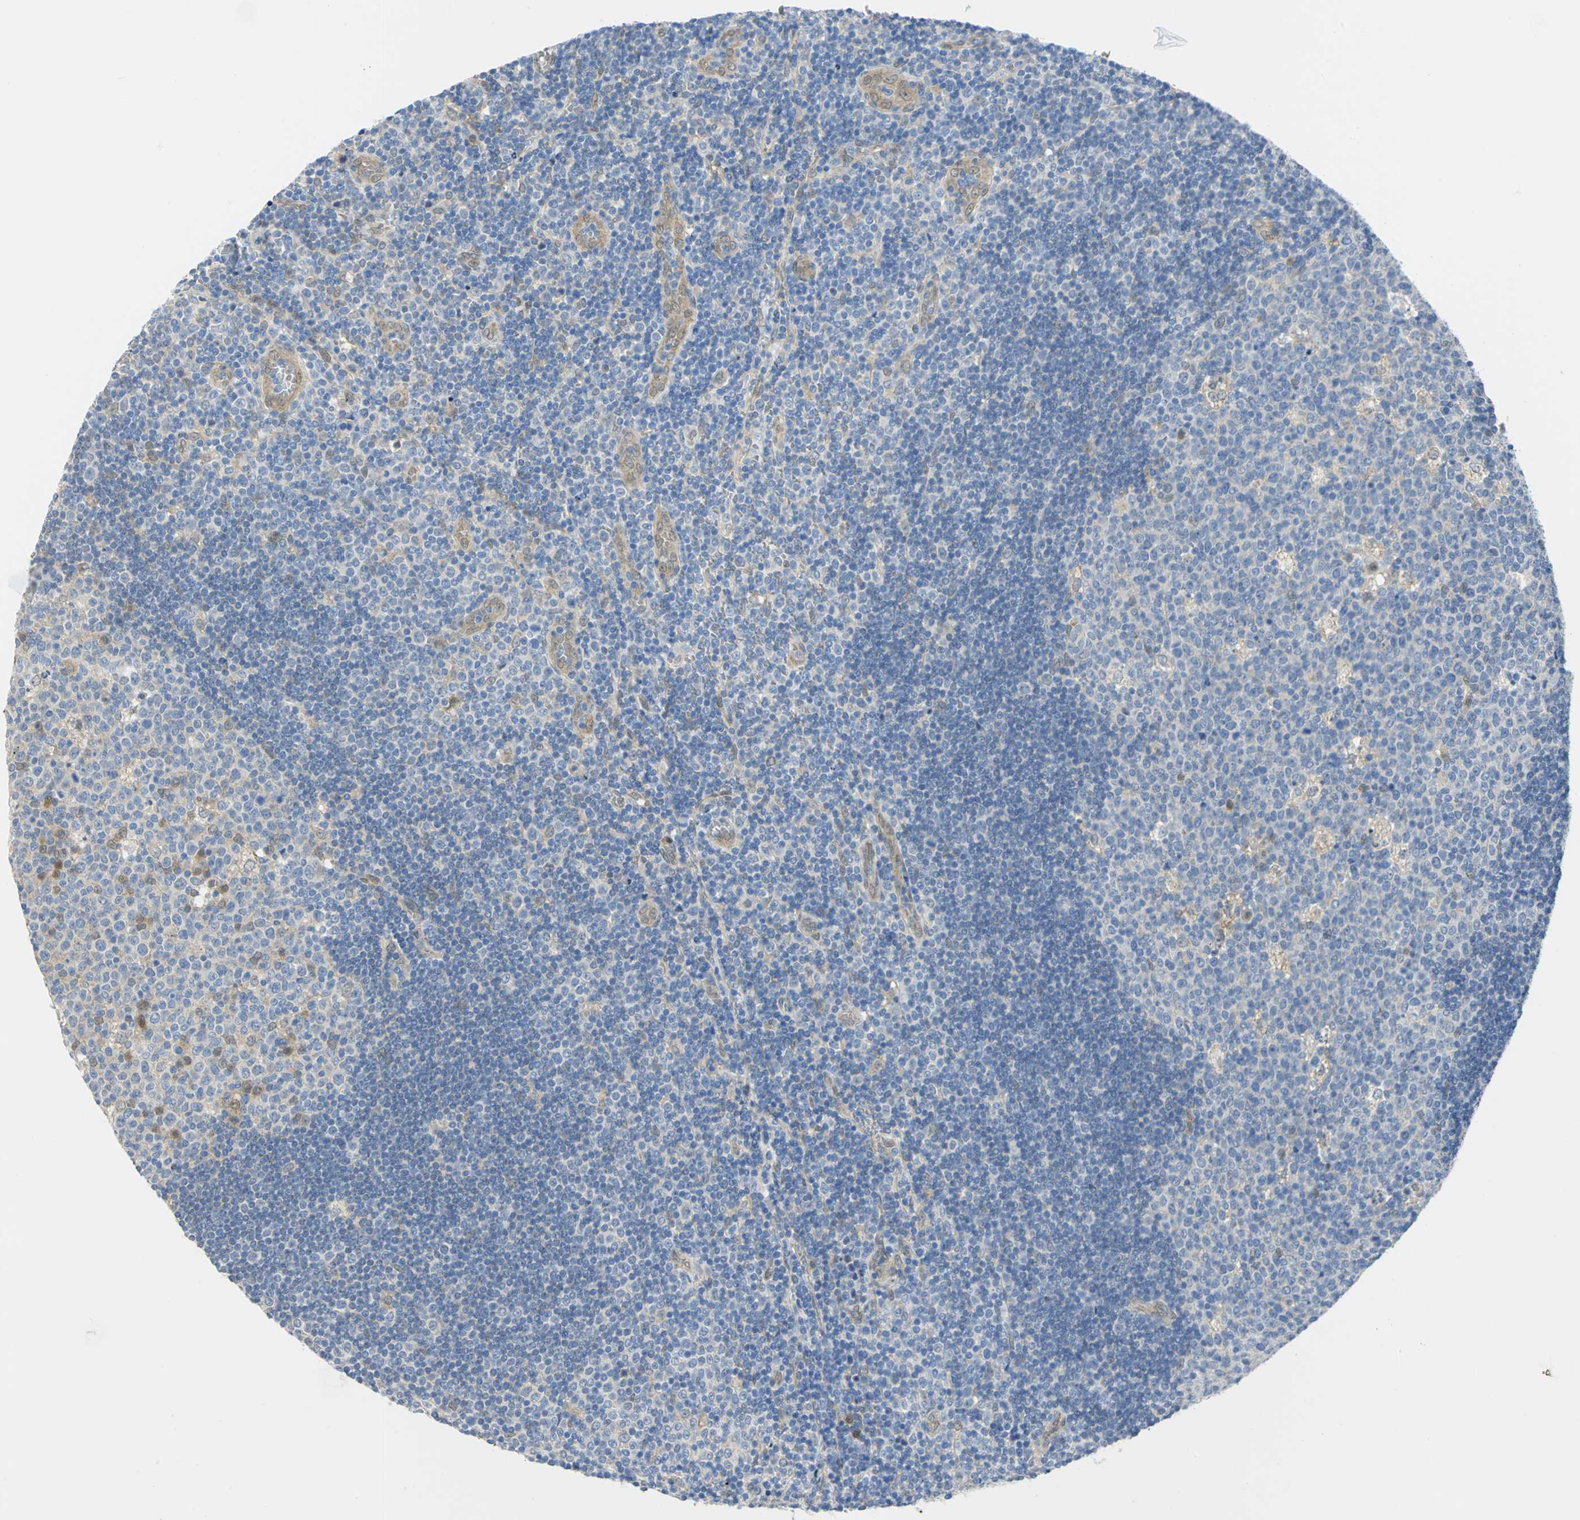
{"staining": {"intensity": "moderate", "quantity": "<25%", "location": "cytoplasmic/membranous"}, "tissue": "lymph node", "cell_type": "Germinal center cells", "image_type": "normal", "snomed": [{"axis": "morphology", "description": "Normal tissue, NOS"}, {"axis": "topography", "description": "Lymph node"}, {"axis": "topography", "description": "Salivary gland"}], "caption": "This micrograph shows IHC staining of benign human lymph node, with low moderate cytoplasmic/membranous staining in approximately <25% of germinal center cells.", "gene": "PGM3", "patient": {"sex": "male", "age": 8}}